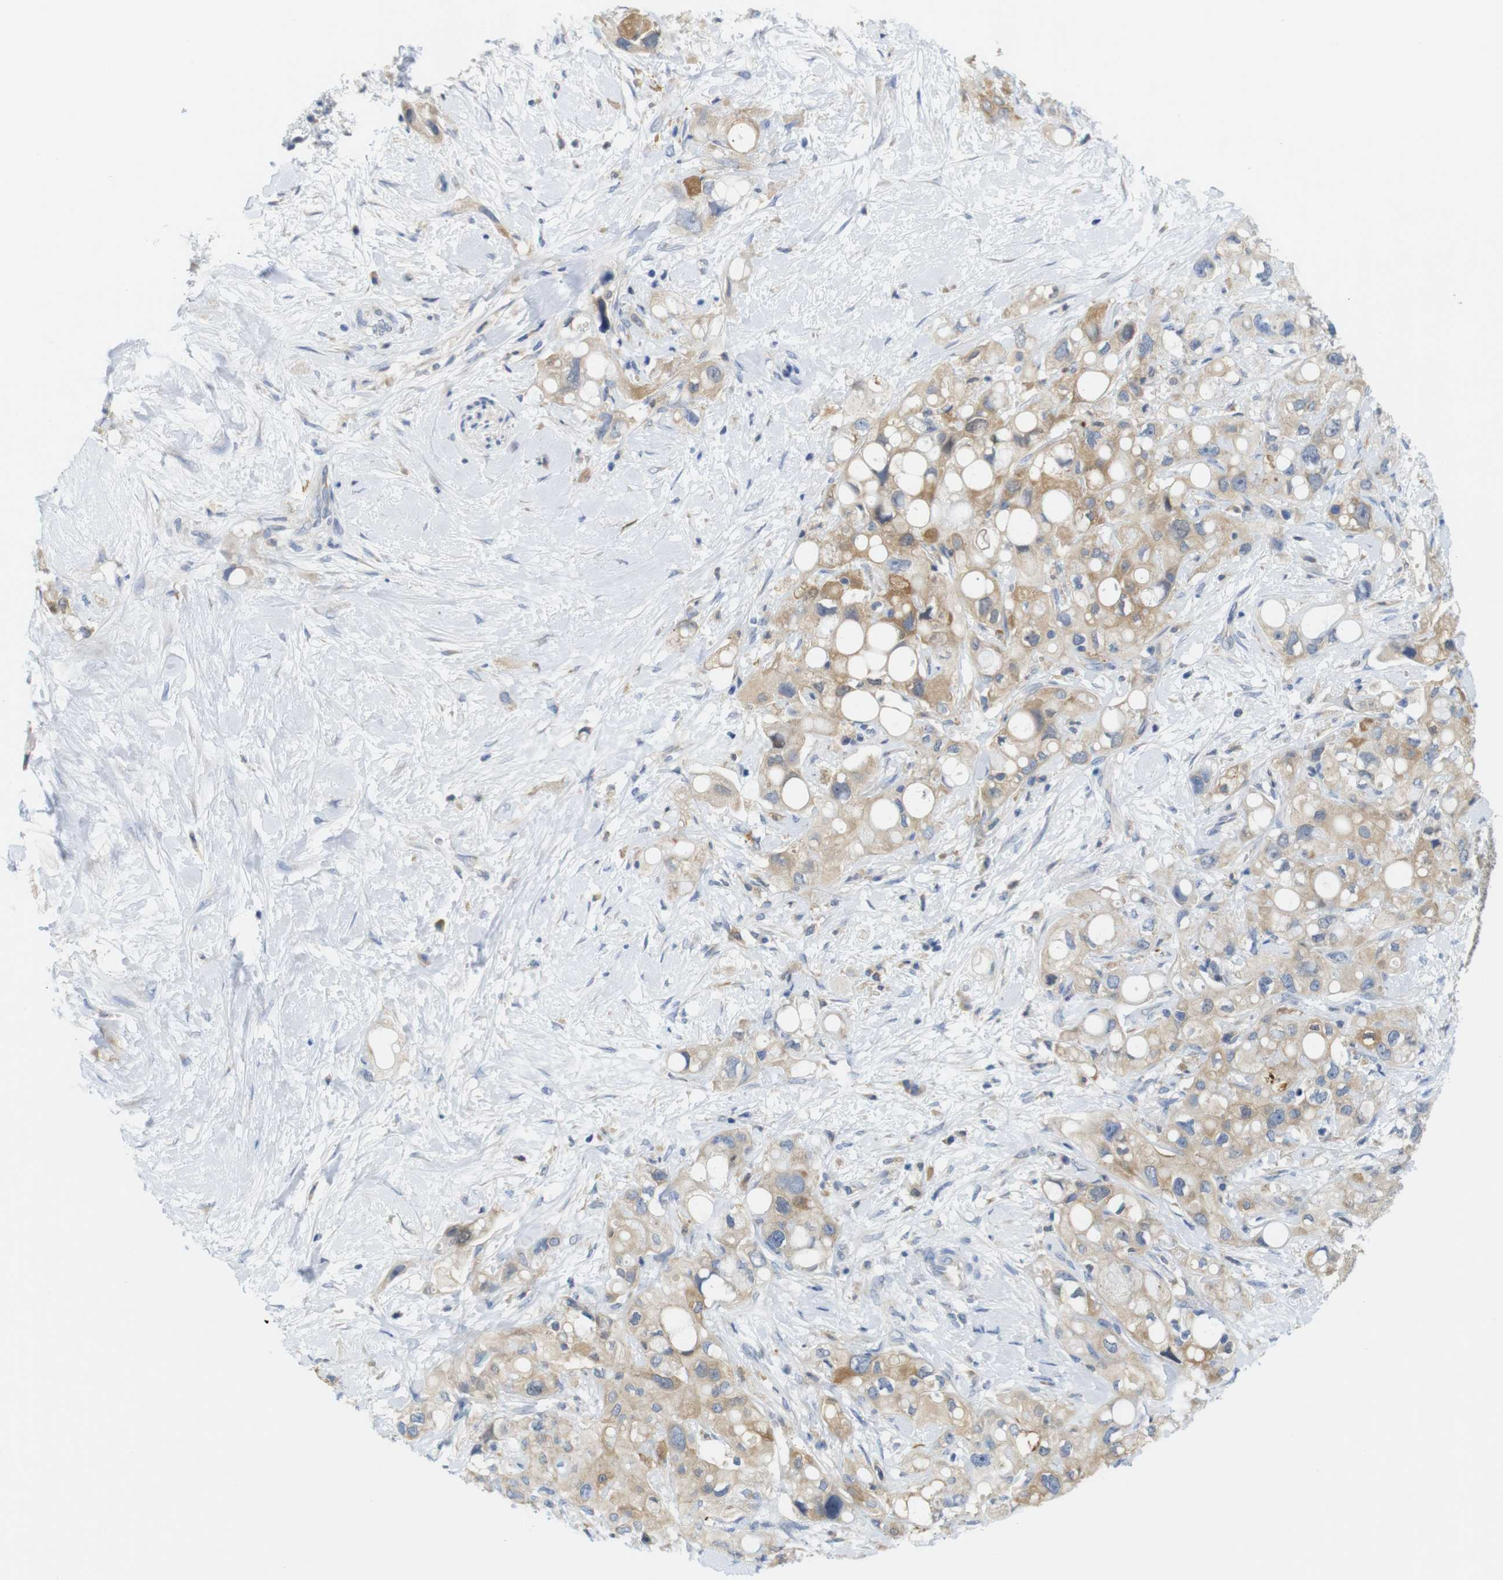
{"staining": {"intensity": "weak", "quantity": ">75%", "location": "cytoplasmic/membranous"}, "tissue": "pancreatic cancer", "cell_type": "Tumor cells", "image_type": "cancer", "snomed": [{"axis": "morphology", "description": "Adenocarcinoma, NOS"}, {"axis": "topography", "description": "Pancreas"}], "caption": "Tumor cells demonstrate low levels of weak cytoplasmic/membranous staining in about >75% of cells in pancreatic adenocarcinoma. (brown staining indicates protein expression, while blue staining denotes nuclei).", "gene": "NEBL", "patient": {"sex": "female", "age": 56}}